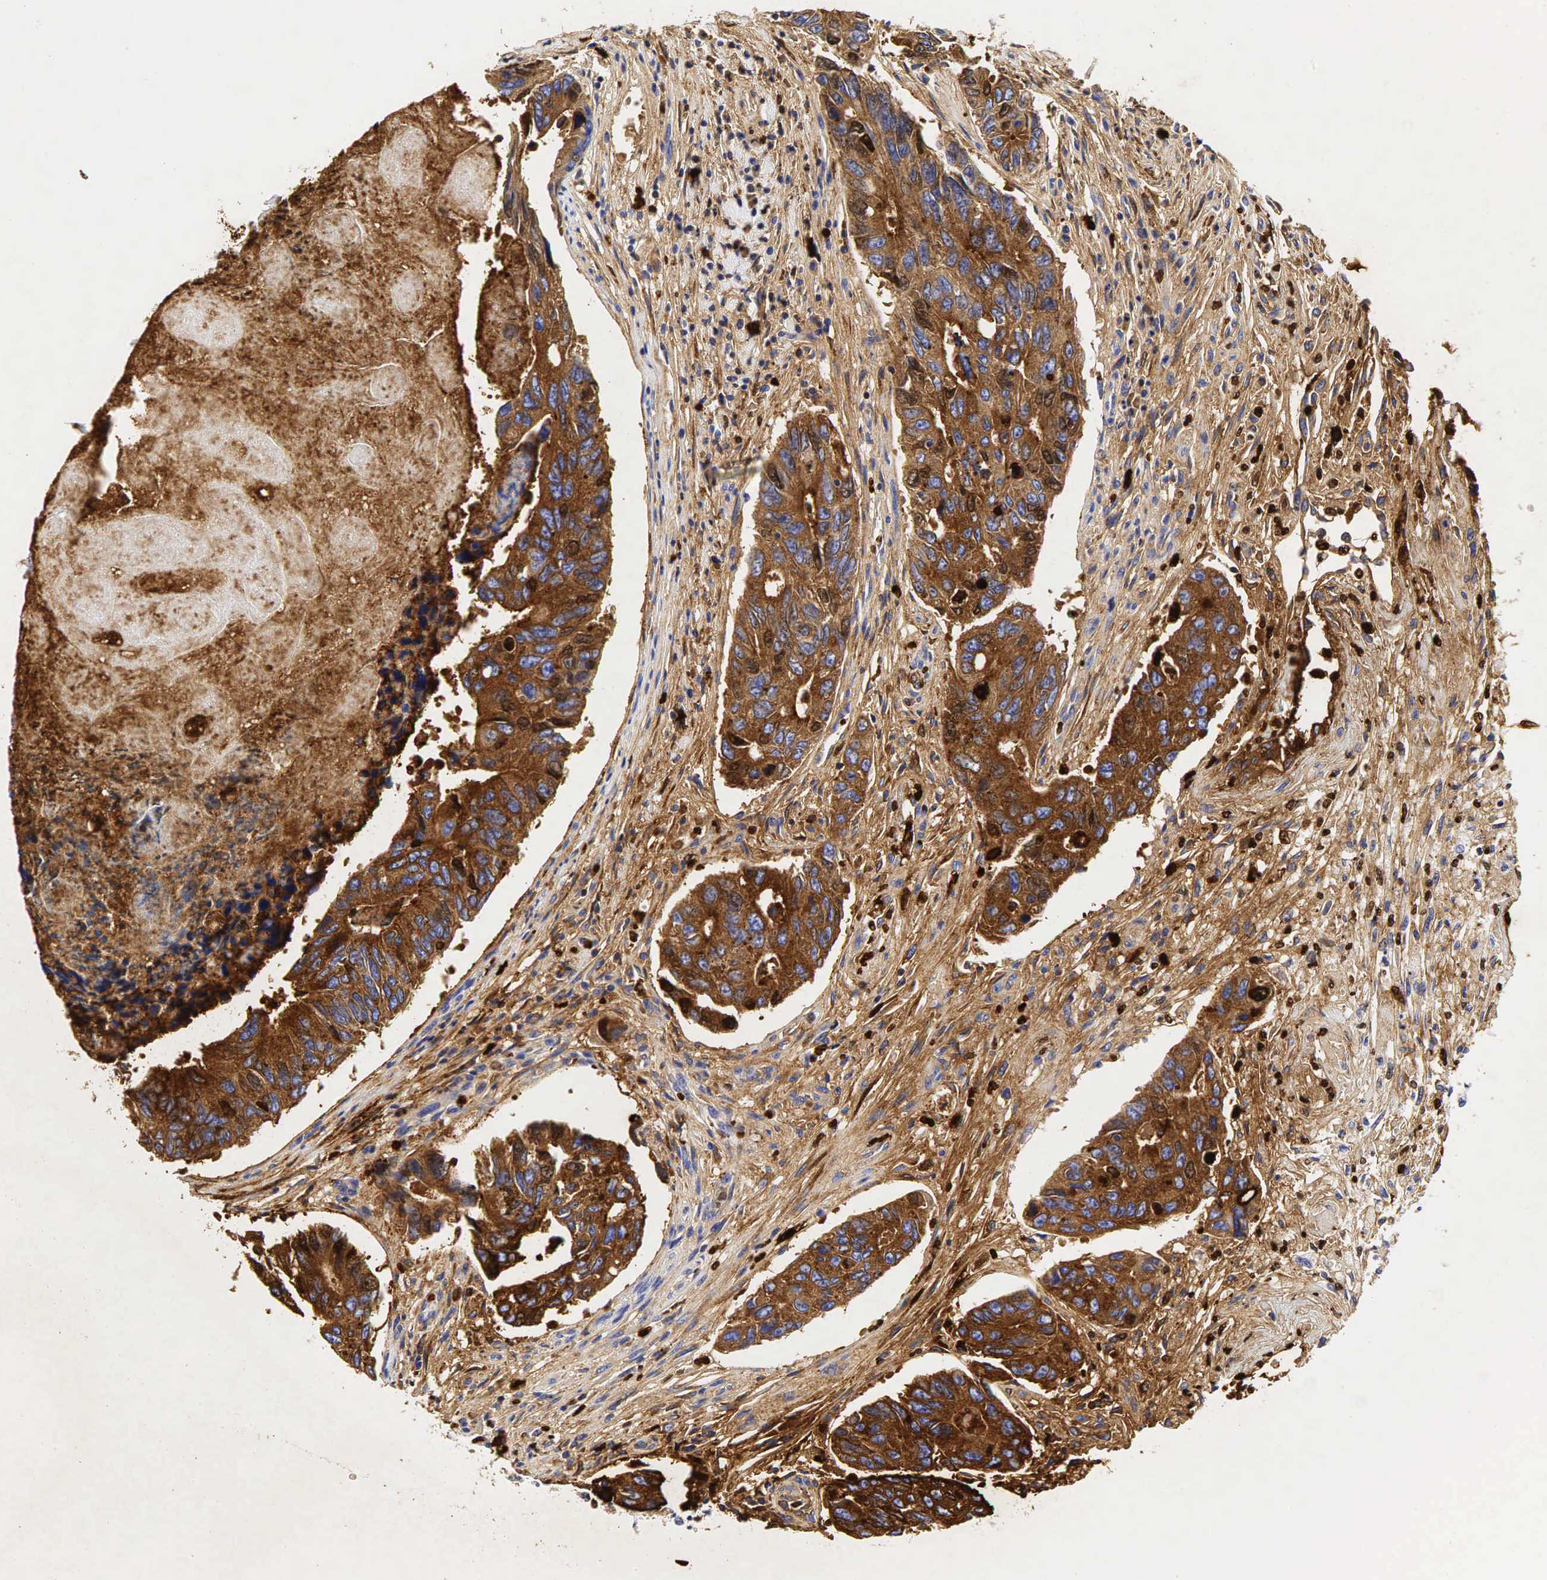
{"staining": {"intensity": "moderate", "quantity": ">75%", "location": "cytoplasmic/membranous"}, "tissue": "colorectal cancer", "cell_type": "Tumor cells", "image_type": "cancer", "snomed": [{"axis": "morphology", "description": "Adenocarcinoma, NOS"}, {"axis": "topography", "description": "Colon"}], "caption": "About >75% of tumor cells in human colorectal cancer show moderate cytoplasmic/membranous protein positivity as visualized by brown immunohistochemical staining.", "gene": "CEACAM5", "patient": {"sex": "female", "age": 86}}